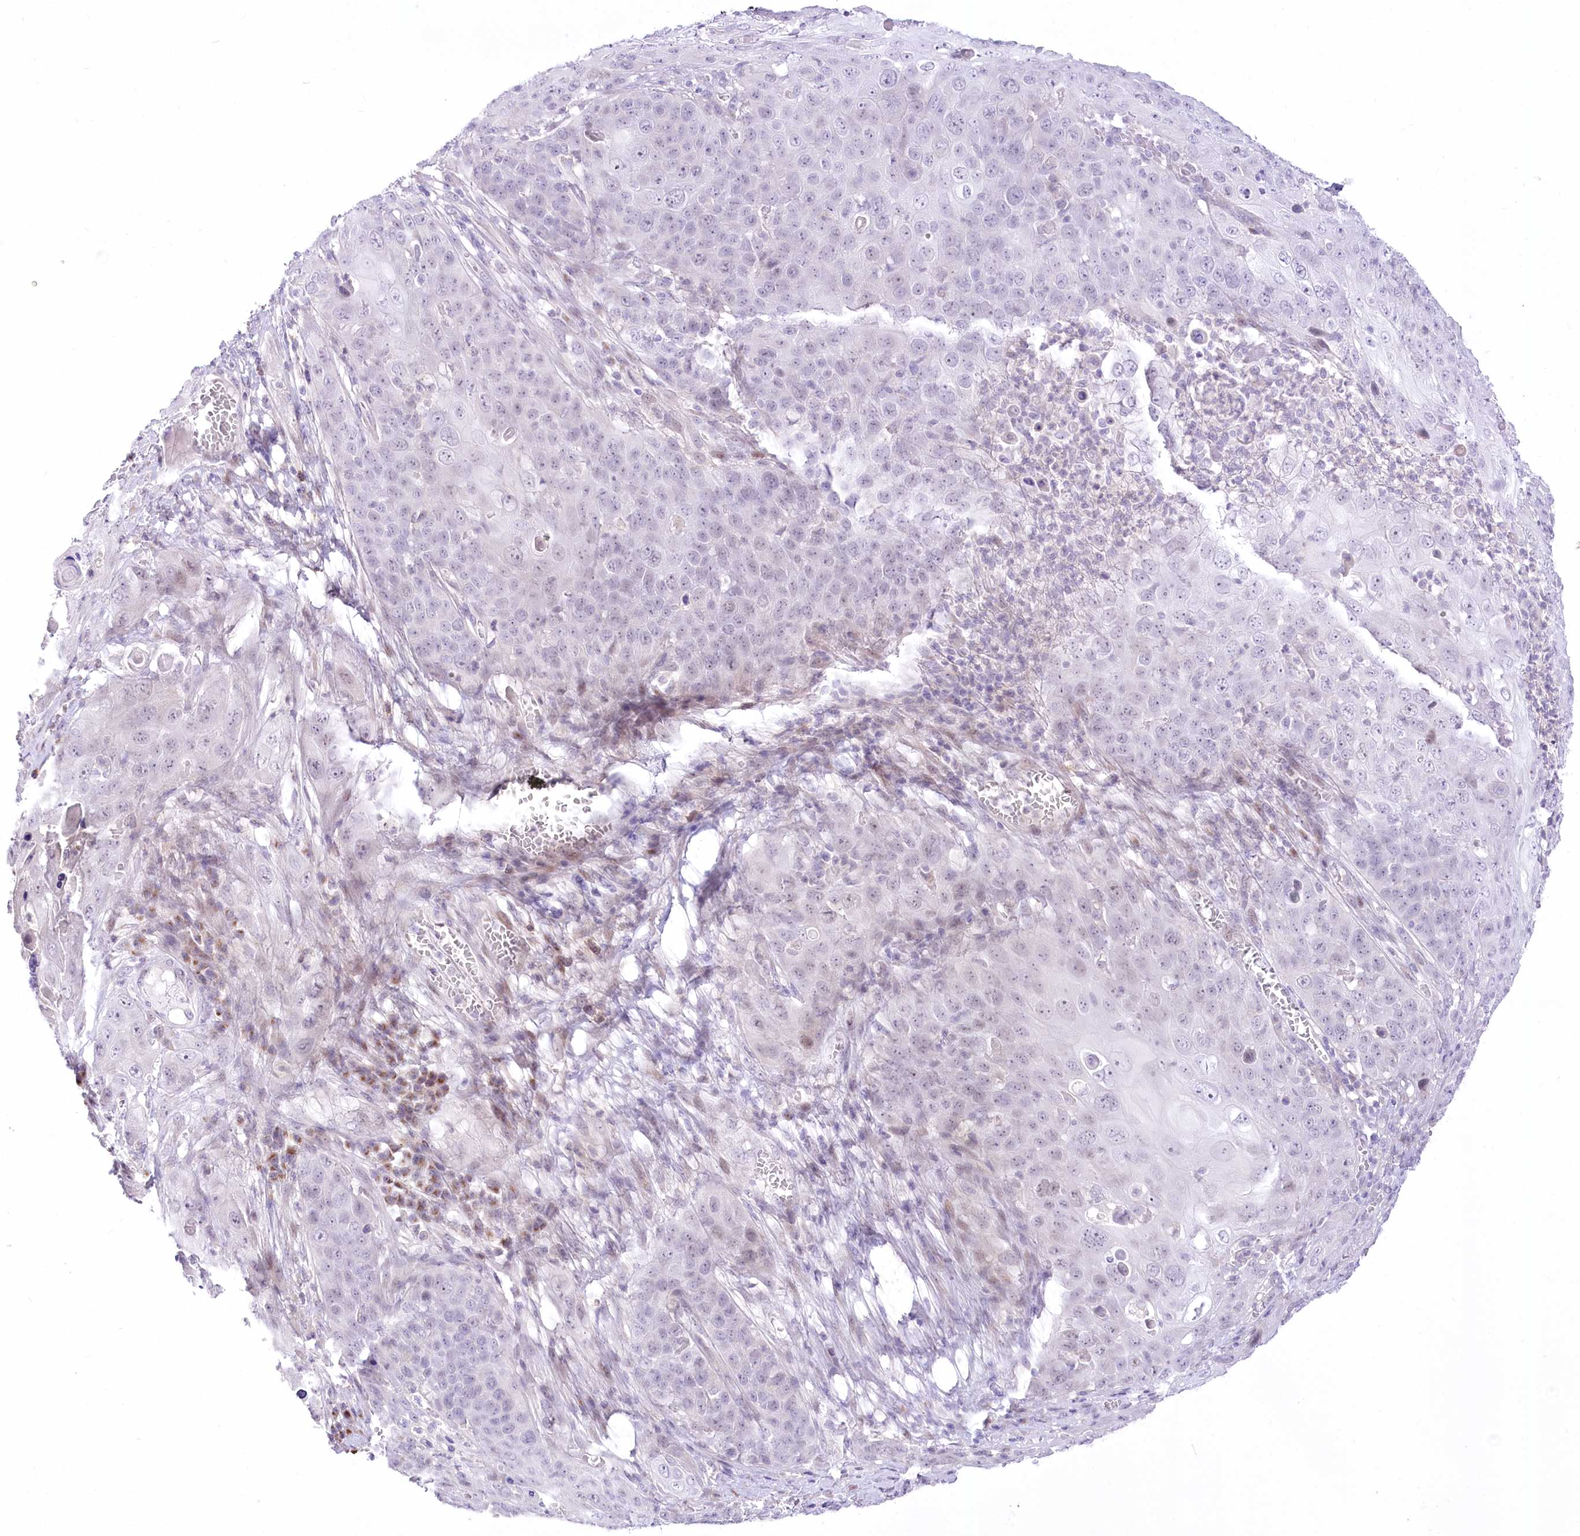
{"staining": {"intensity": "negative", "quantity": "none", "location": "none"}, "tissue": "skin cancer", "cell_type": "Tumor cells", "image_type": "cancer", "snomed": [{"axis": "morphology", "description": "Squamous cell carcinoma, NOS"}, {"axis": "topography", "description": "Skin"}], "caption": "Immunohistochemical staining of human squamous cell carcinoma (skin) reveals no significant staining in tumor cells.", "gene": "BEND7", "patient": {"sex": "male", "age": 55}}